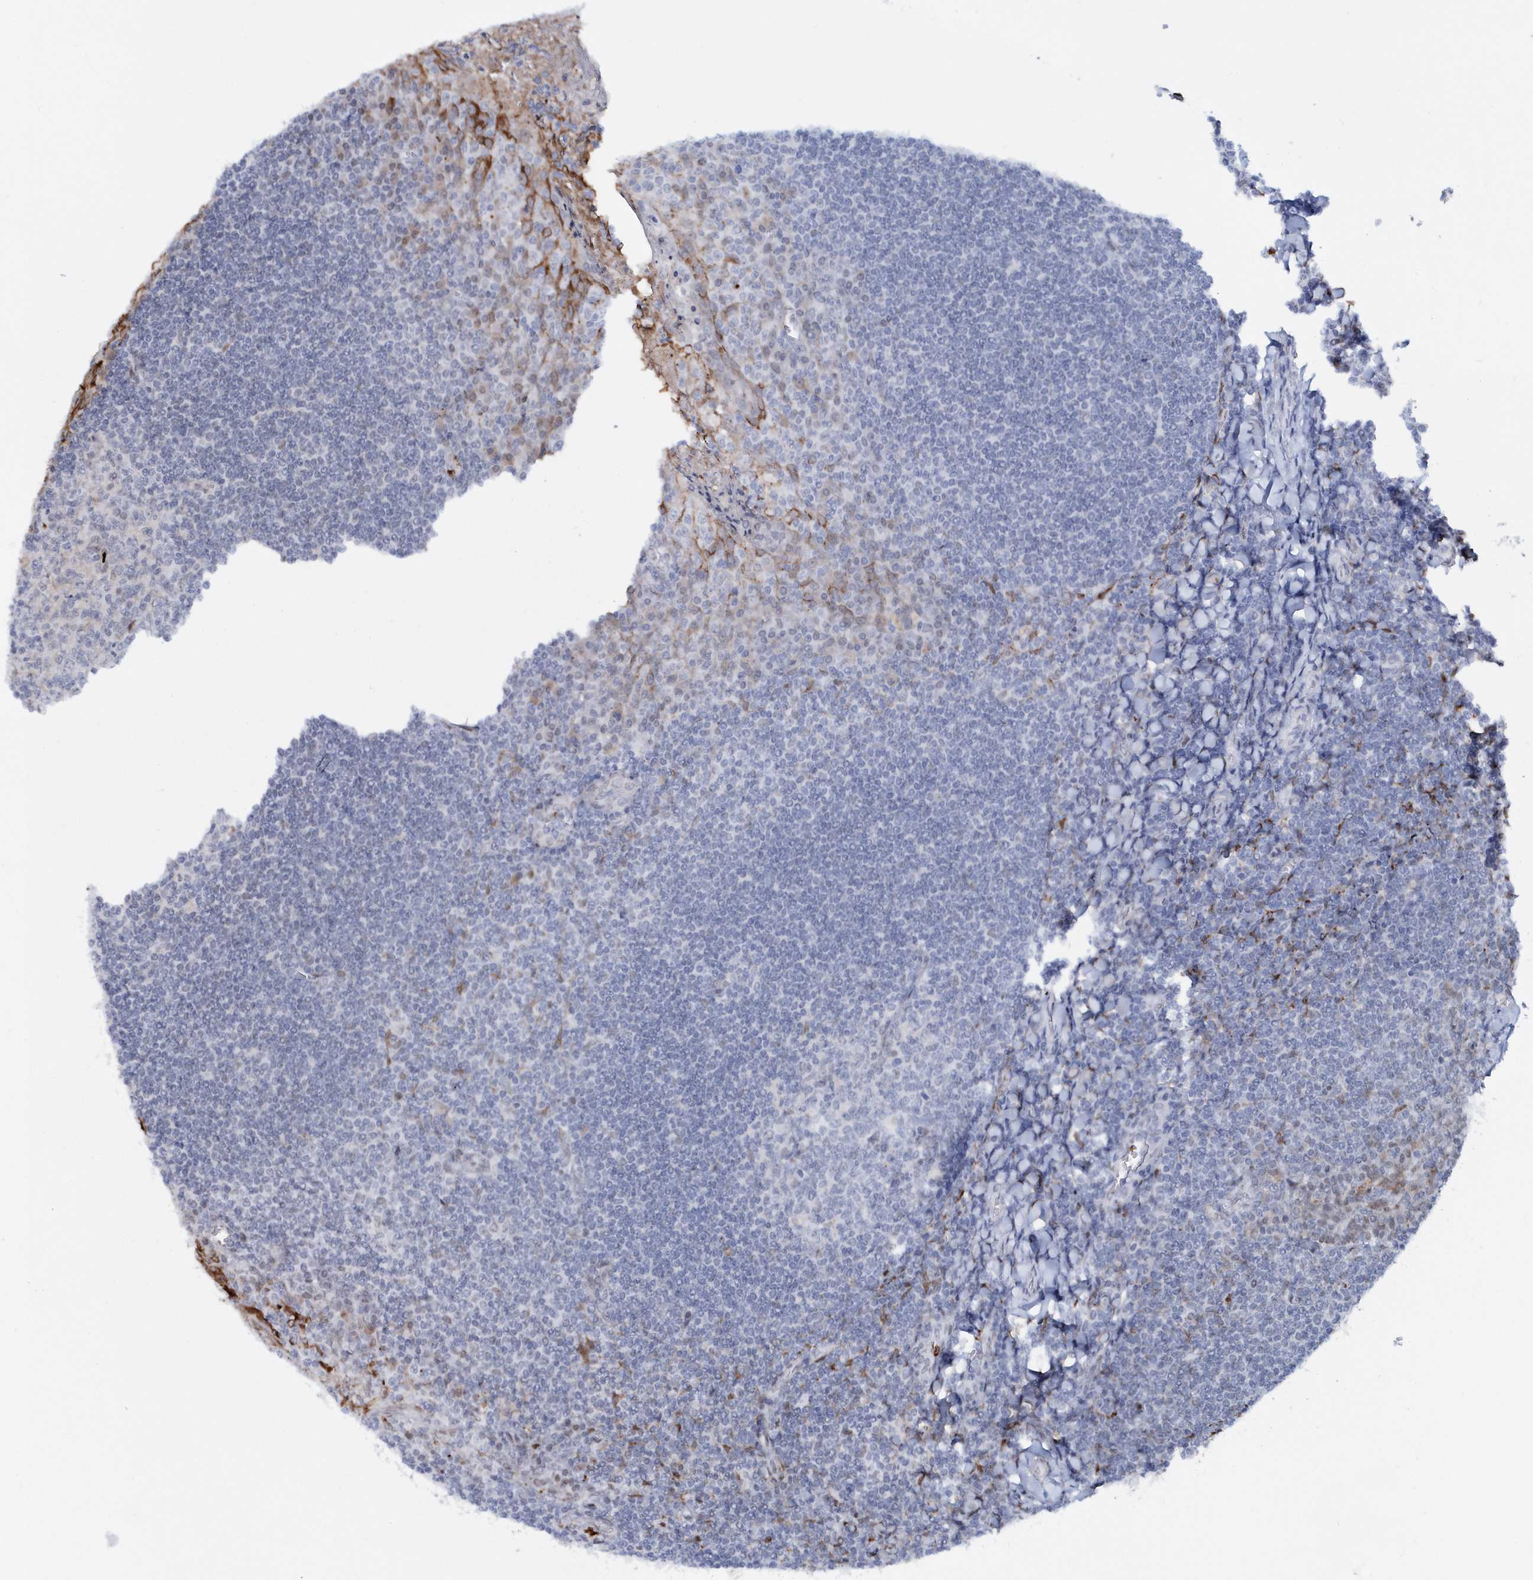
{"staining": {"intensity": "negative", "quantity": "none", "location": "none"}, "tissue": "tonsil", "cell_type": "Germinal center cells", "image_type": "normal", "snomed": [{"axis": "morphology", "description": "Normal tissue, NOS"}, {"axis": "topography", "description": "Tonsil"}], "caption": "Human tonsil stained for a protein using immunohistochemistry demonstrates no staining in germinal center cells.", "gene": "ASCL4", "patient": {"sex": "male", "age": 27}}